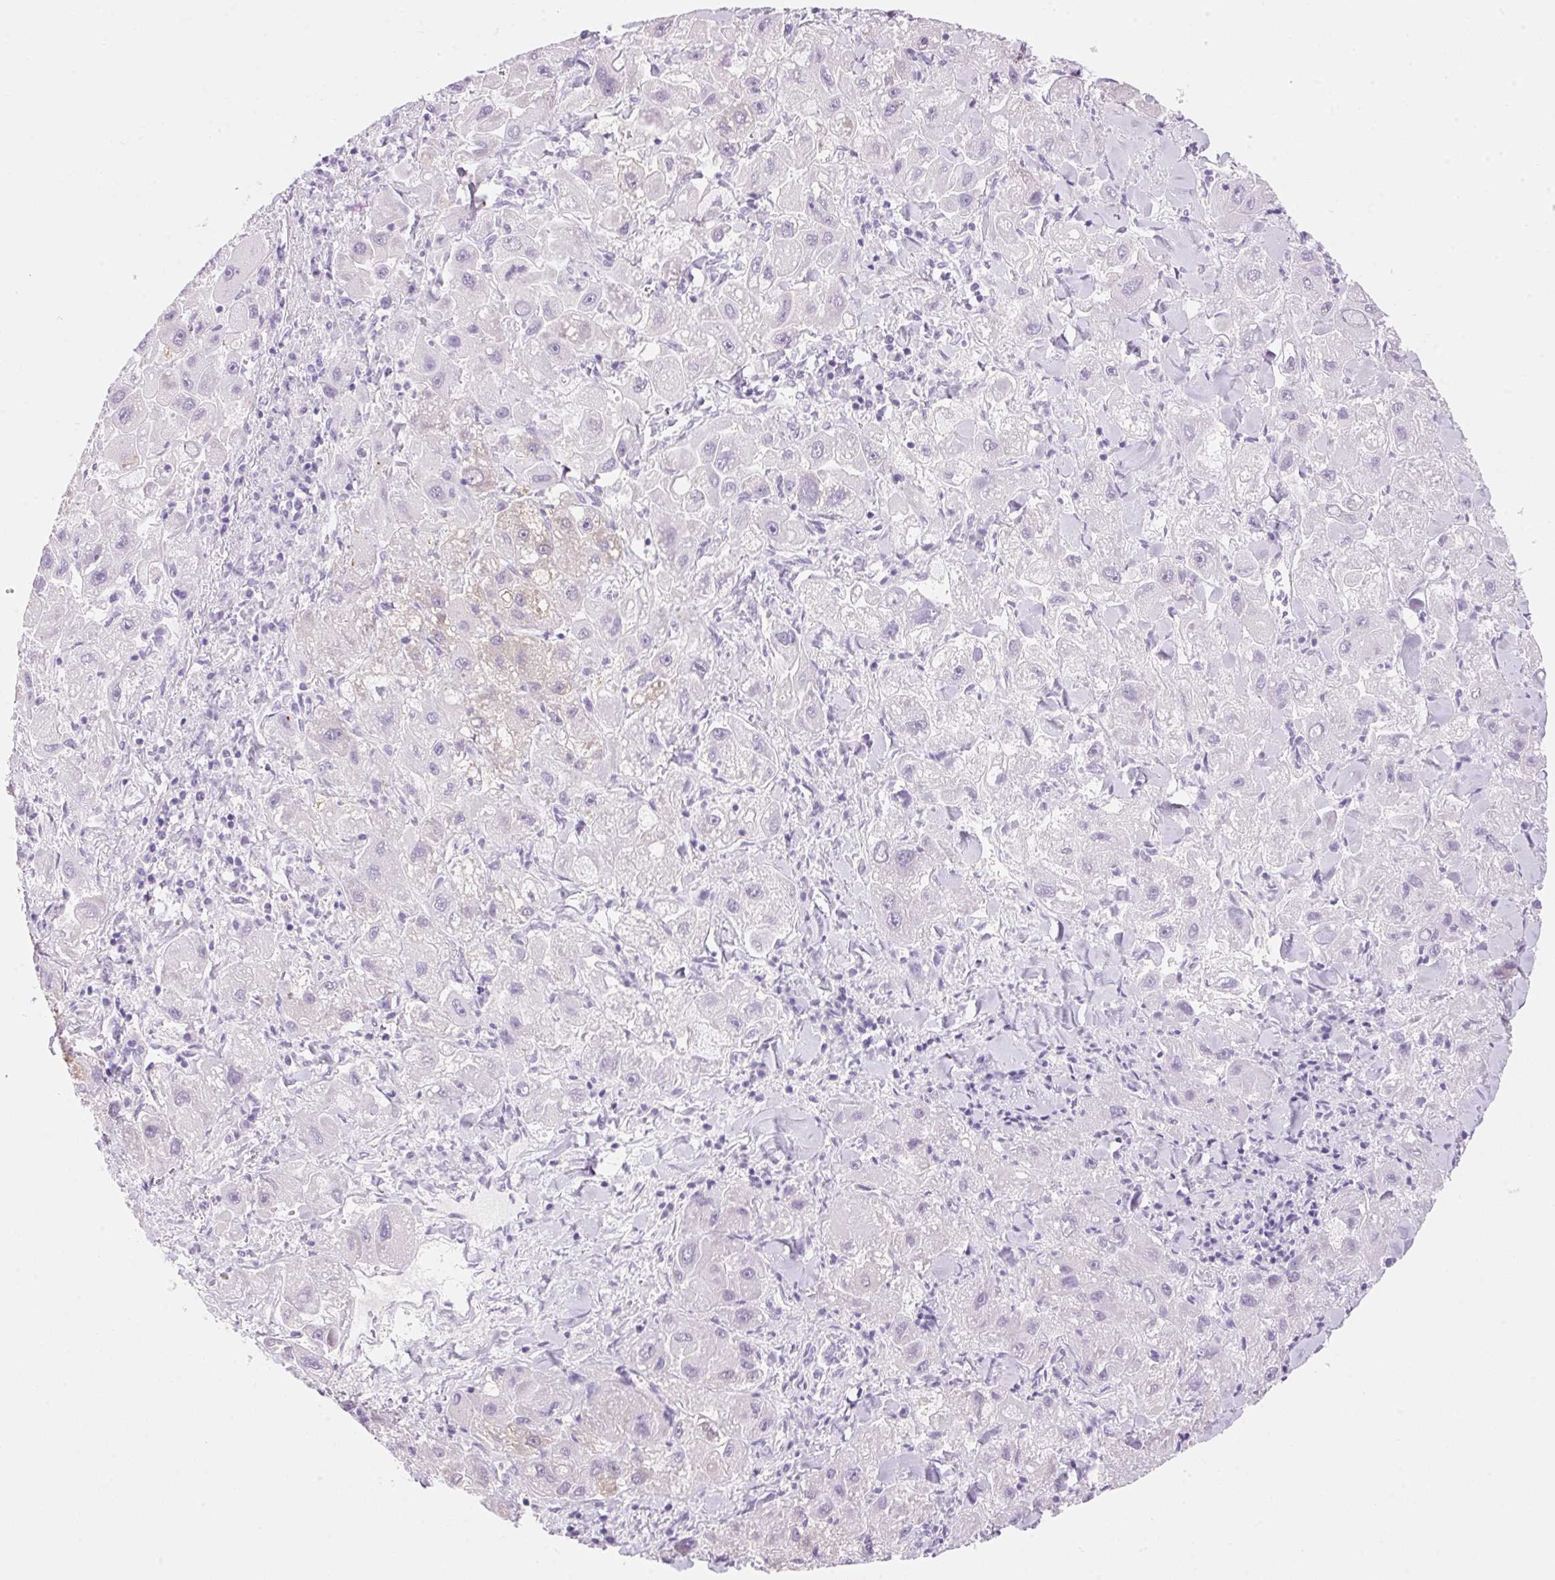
{"staining": {"intensity": "negative", "quantity": "none", "location": "none"}, "tissue": "liver cancer", "cell_type": "Tumor cells", "image_type": "cancer", "snomed": [{"axis": "morphology", "description": "Carcinoma, Hepatocellular, NOS"}, {"axis": "topography", "description": "Liver"}], "caption": "Liver hepatocellular carcinoma was stained to show a protein in brown. There is no significant positivity in tumor cells.", "gene": "DHCR24", "patient": {"sex": "male", "age": 24}}